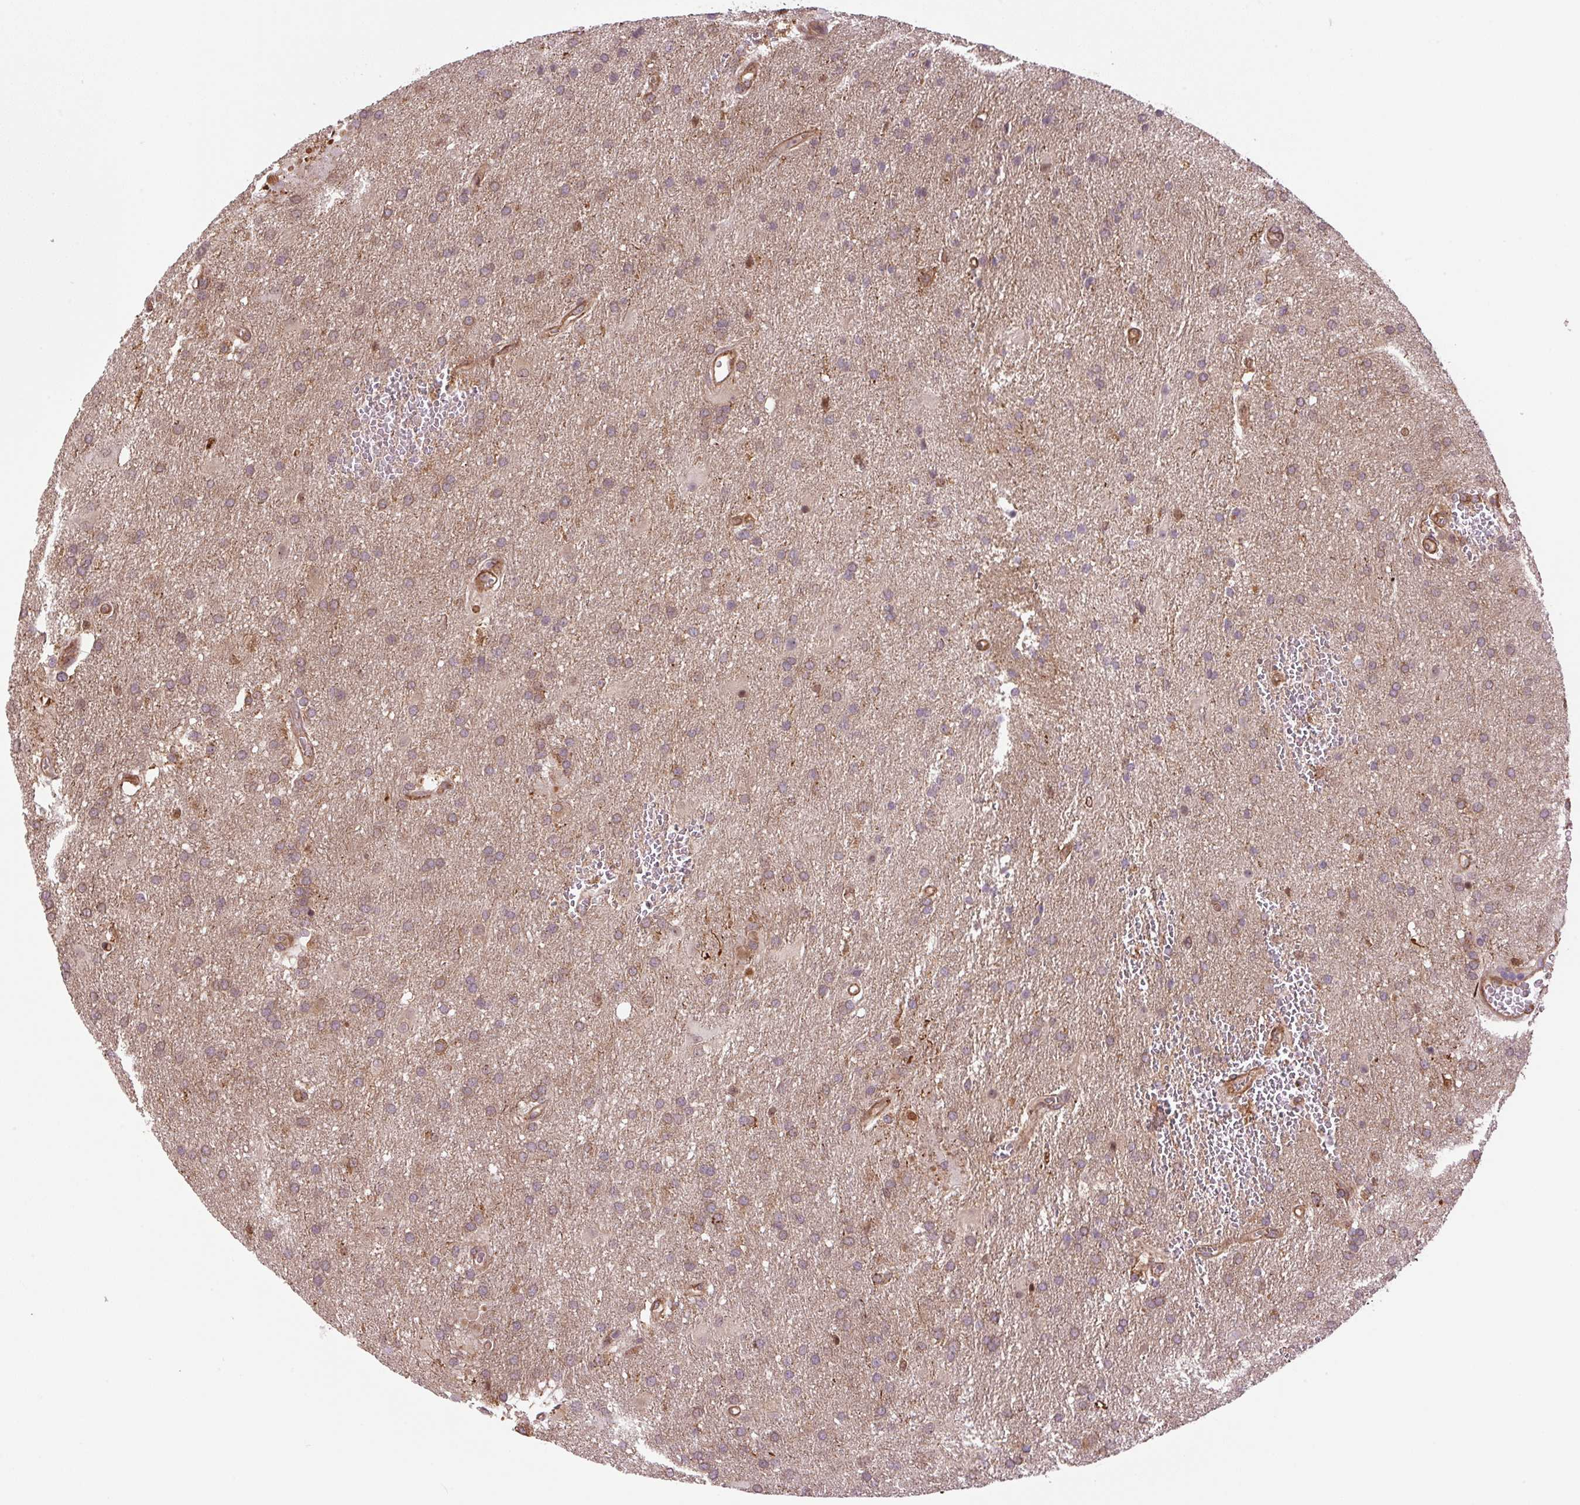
{"staining": {"intensity": "weak", "quantity": ">75%", "location": "cytoplasmic/membranous"}, "tissue": "glioma", "cell_type": "Tumor cells", "image_type": "cancer", "snomed": [{"axis": "morphology", "description": "Glioma, malignant, Low grade"}, {"axis": "topography", "description": "Brain"}], "caption": "Protein expression analysis of glioma demonstrates weak cytoplasmic/membranous staining in approximately >75% of tumor cells.", "gene": "SEPTIN10", "patient": {"sex": "male", "age": 66}}